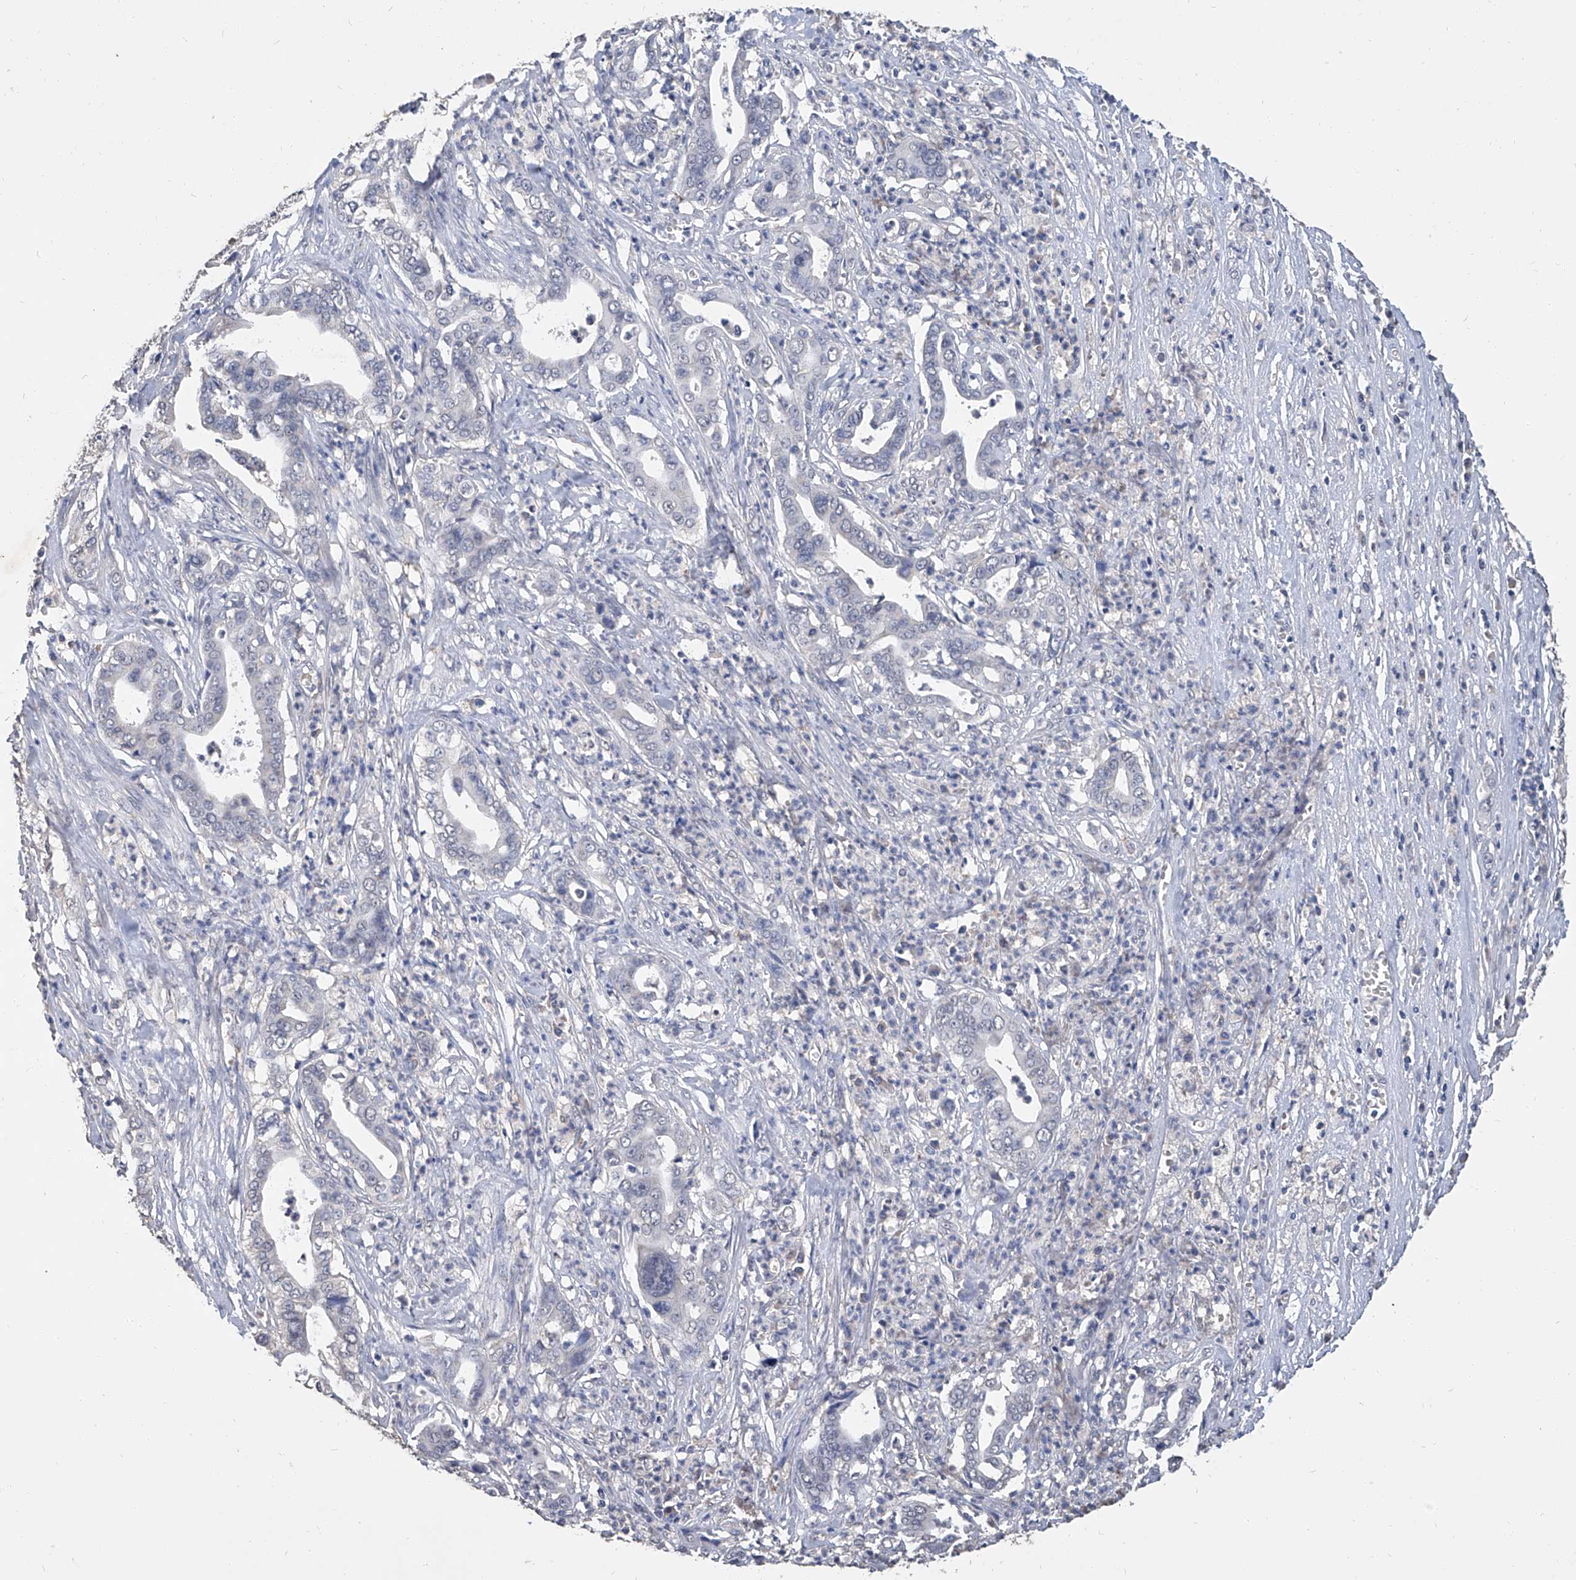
{"staining": {"intensity": "negative", "quantity": "none", "location": "none"}, "tissue": "liver cancer", "cell_type": "Tumor cells", "image_type": "cancer", "snomed": [{"axis": "morphology", "description": "Cholangiocarcinoma"}, {"axis": "topography", "description": "Liver"}], "caption": "A histopathology image of human liver cancer is negative for staining in tumor cells.", "gene": "GPT", "patient": {"sex": "female", "age": 61}}